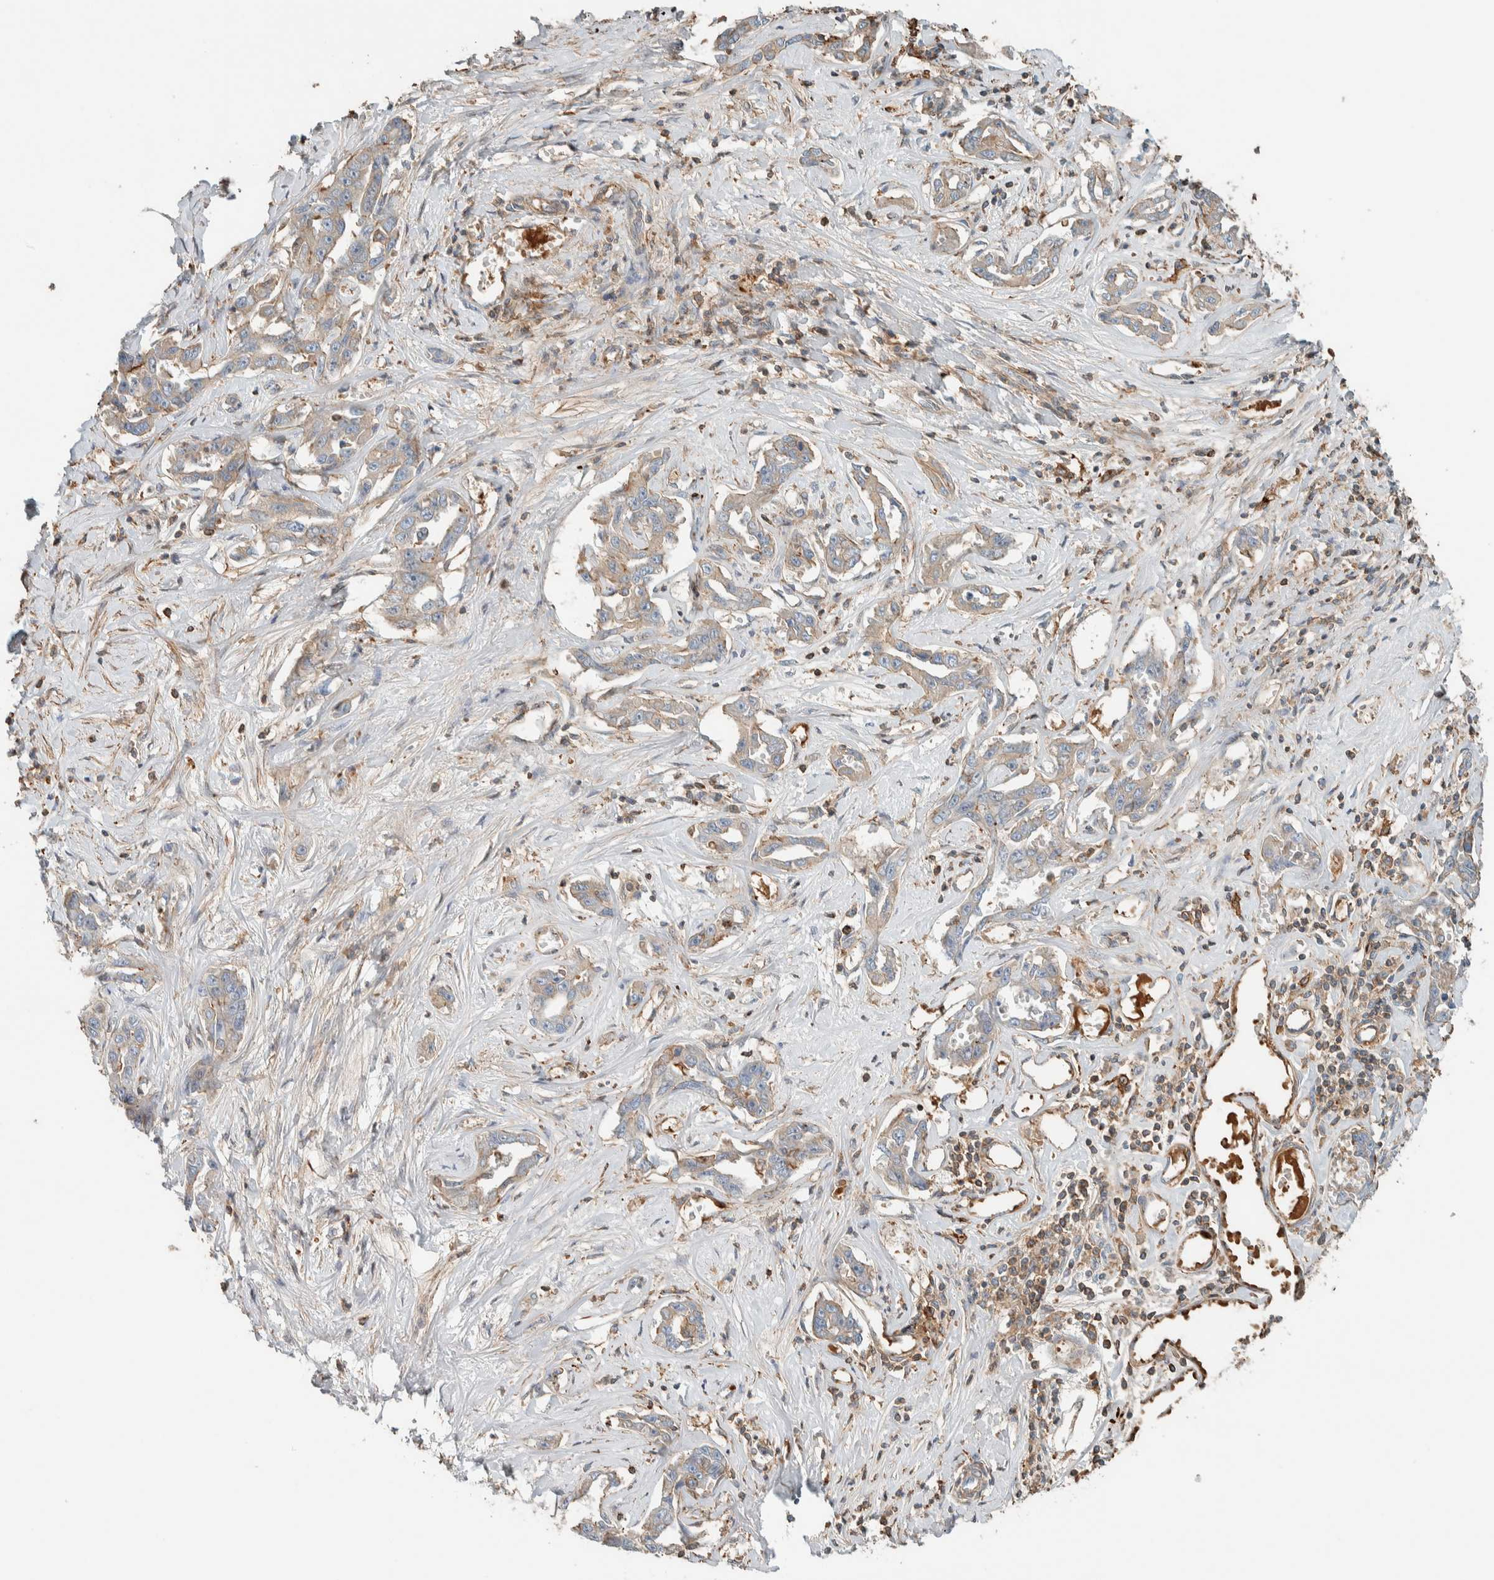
{"staining": {"intensity": "weak", "quantity": "<25%", "location": "cytoplasmic/membranous"}, "tissue": "liver cancer", "cell_type": "Tumor cells", "image_type": "cancer", "snomed": [{"axis": "morphology", "description": "Cholangiocarcinoma"}, {"axis": "topography", "description": "Liver"}], "caption": "Photomicrograph shows no significant protein expression in tumor cells of liver cancer (cholangiocarcinoma). The staining was performed using DAB to visualize the protein expression in brown, while the nuclei were stained in blue with hematoxylin (Magnification: 20x).", "gene": "CTBP2", "patient": {"sex": "male", "age": 59}}